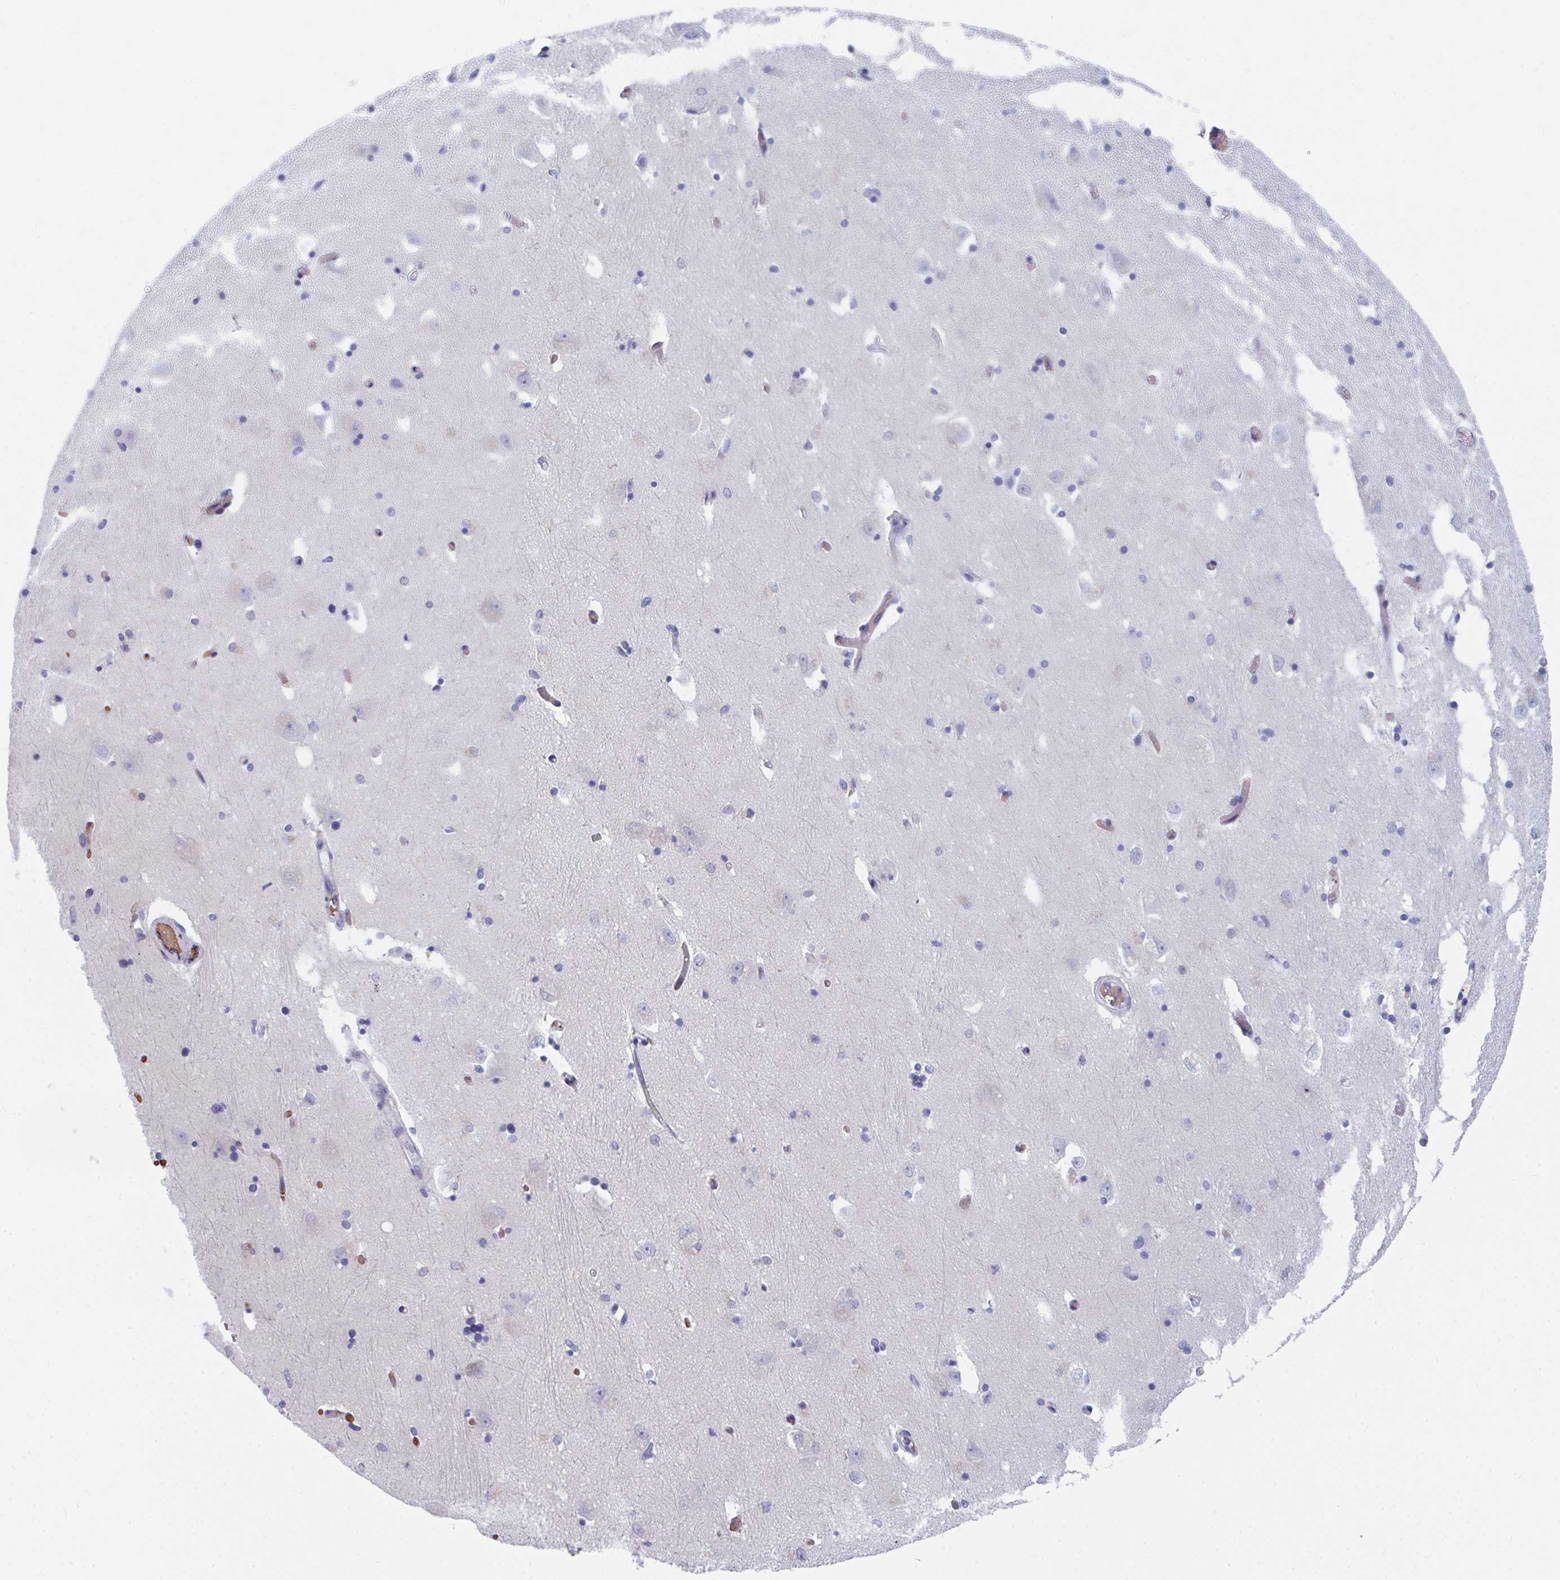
{"staining": {"intensity": "negative", "quantity": "none", "location": "none"}, "tissue": "caudate", "cell_type": "Glial cells", "image_type": "normal", "snomed": [{"axis": "morphology", "description": "Normal tissue, NOS"}, {"axis": "topography", "description": "Lateral ventricle wall"}, {"axis": "topography", "description": "Hippocampus"}], "caption": "The photomicrograph reveals no significant positivity in glial cells of caudate.", "gene": "MROH2B", "patient": {"sex": "female", "age": 63}}